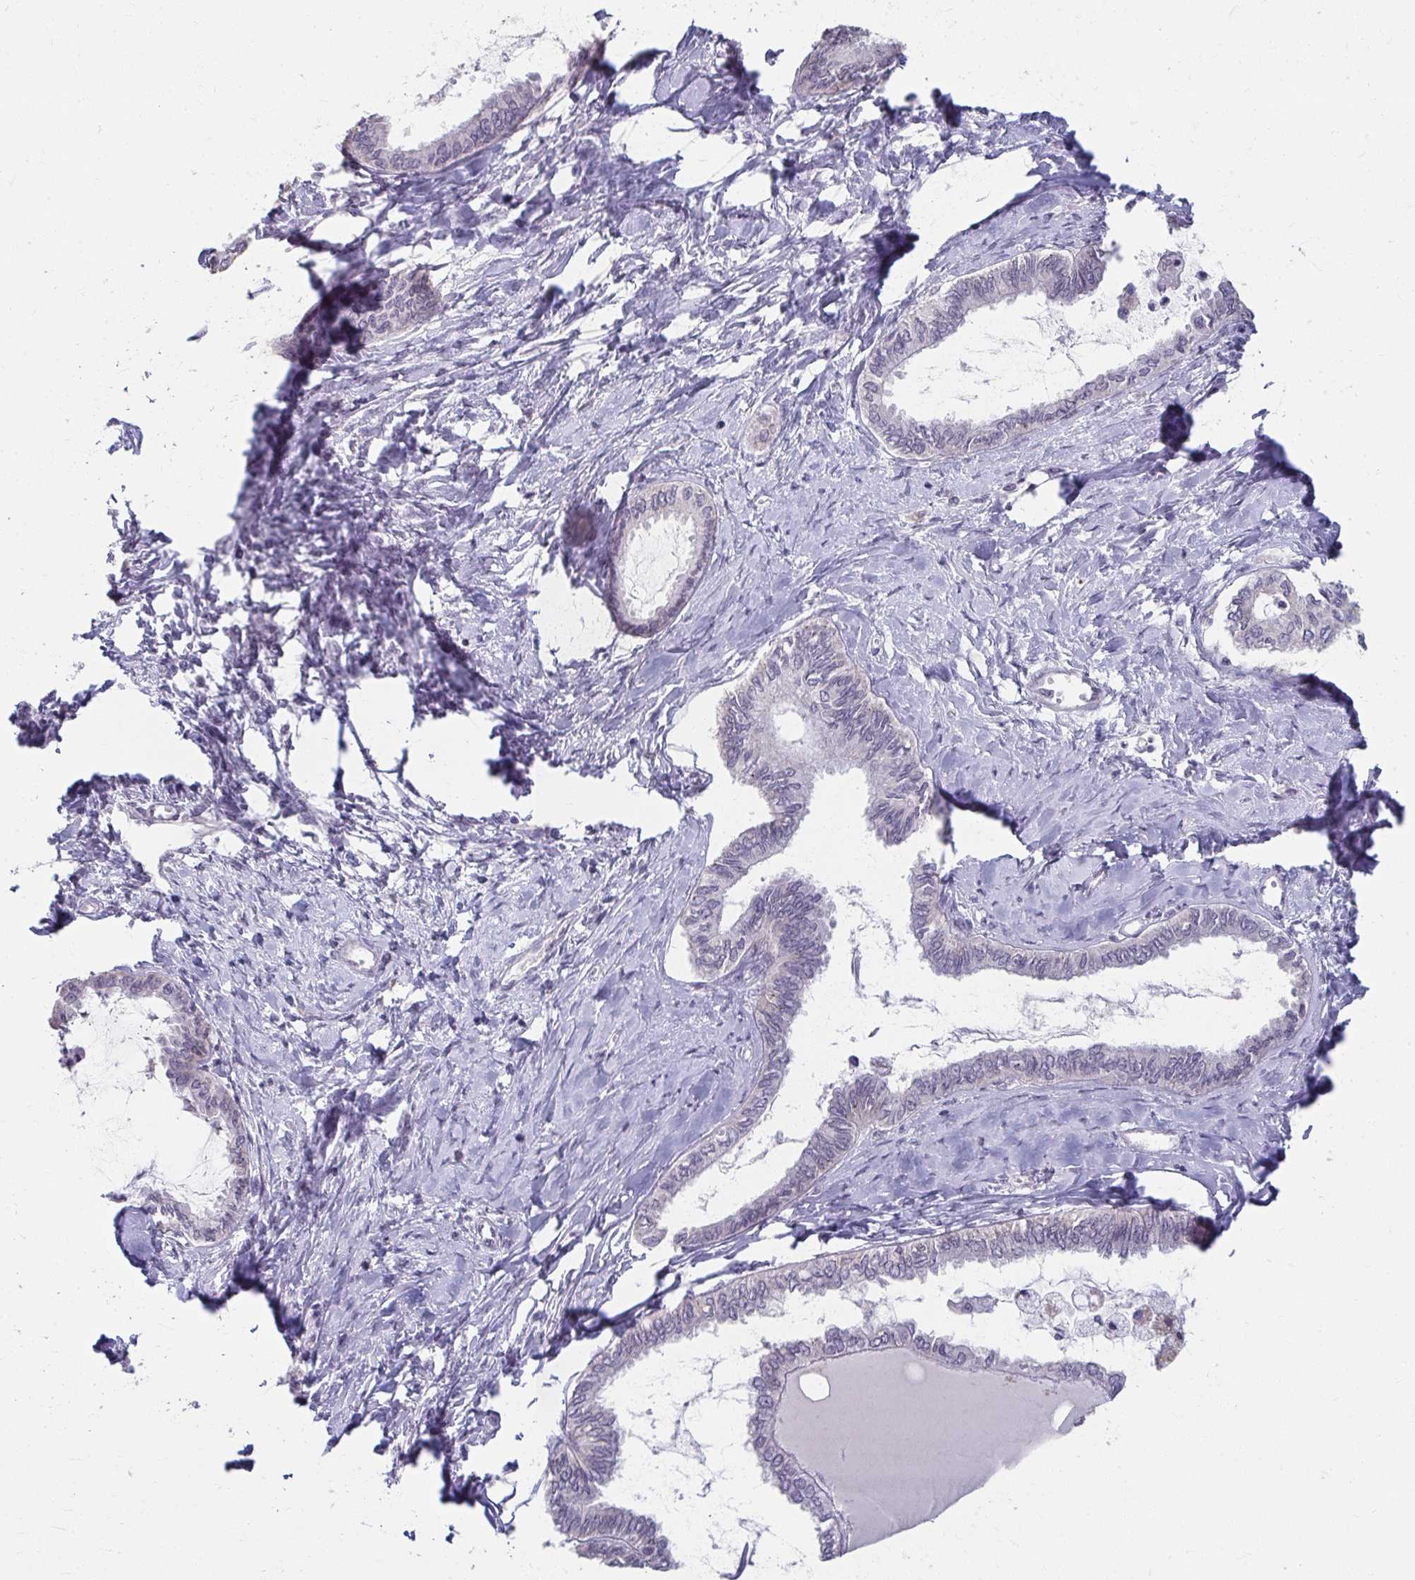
{"staining": {"intensity": "negative", "quantity": "none", "location": "none"}, "tissue": "ovarian cancer", "cell_type": "Tumor cells", "image_type": "cancer", "snomed": [{"axis": "morphology", "description": "Carcinoma, endometroid"}, {"axis": "topography", "description": "Ovary"}], "caption": "DAB (3,3'-diaminobenzidine) immunohistochemical staining of endometroid carcinoma (ovarian) reveals no significant expression in tumor cells.", "gene": "NUP133", "patient": {"sex": "female", "age": 70}}